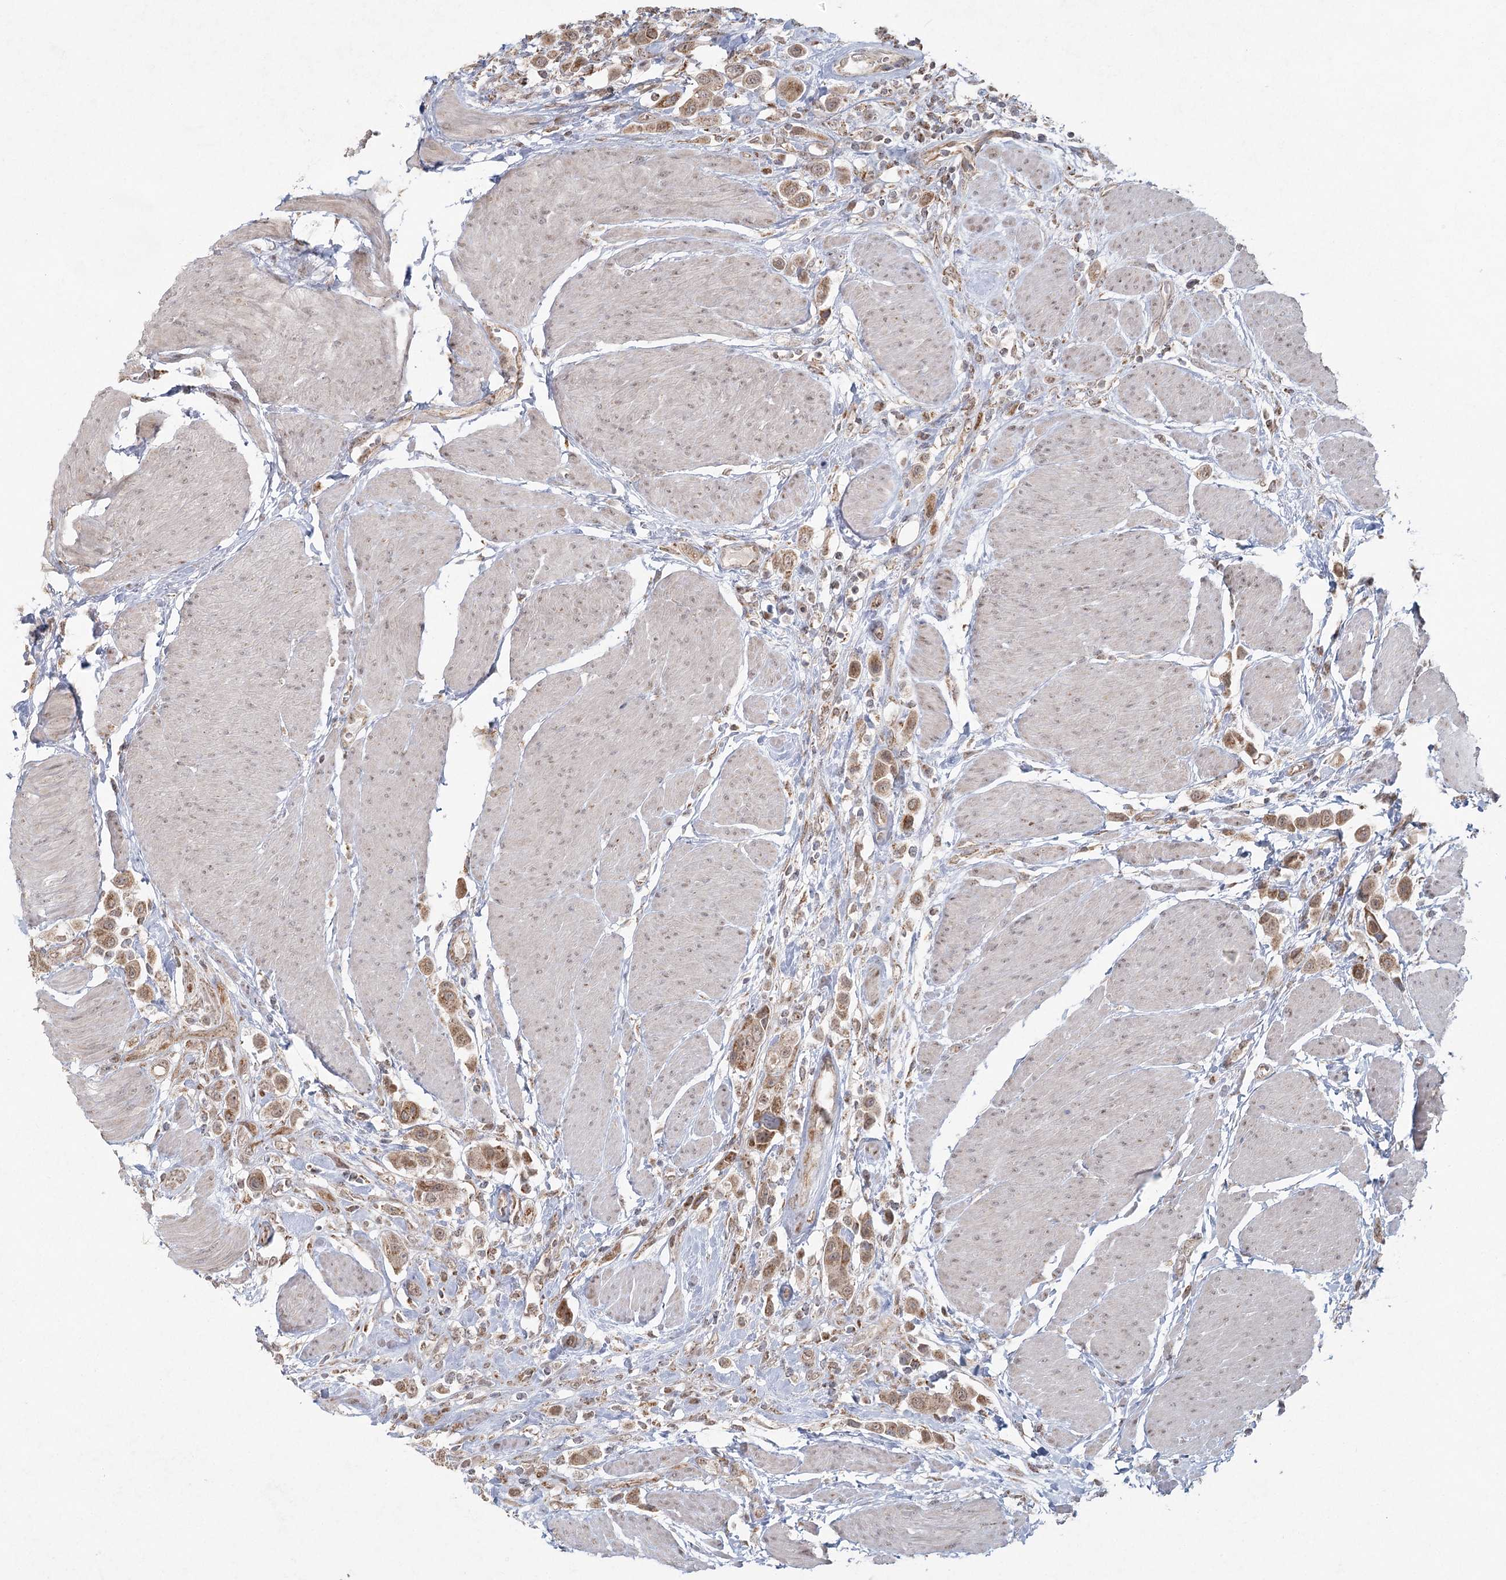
{"staining": {"intensity": "moderate", "quantity": ">75%", "location": "cytoplasmic/membranous"}, "tissue": "urothelial cancer", "cell_type": "Tumor cells", "image_type": "cancer", "snomed": [{"axis": "morphology", "description": "Urothelial carcinoma, High grade"}, {"axis": "topography", "description": "Urinary bladder"}], "caption": "Brown immunohistochemical staining in human urothelial carcinoma (high-grade) reveals moderate cytoplasmic/membranous expression in approximately >75% of tumor cells.", "gene": "LACTB", "patient": {"sex": "male", "age": 50}}